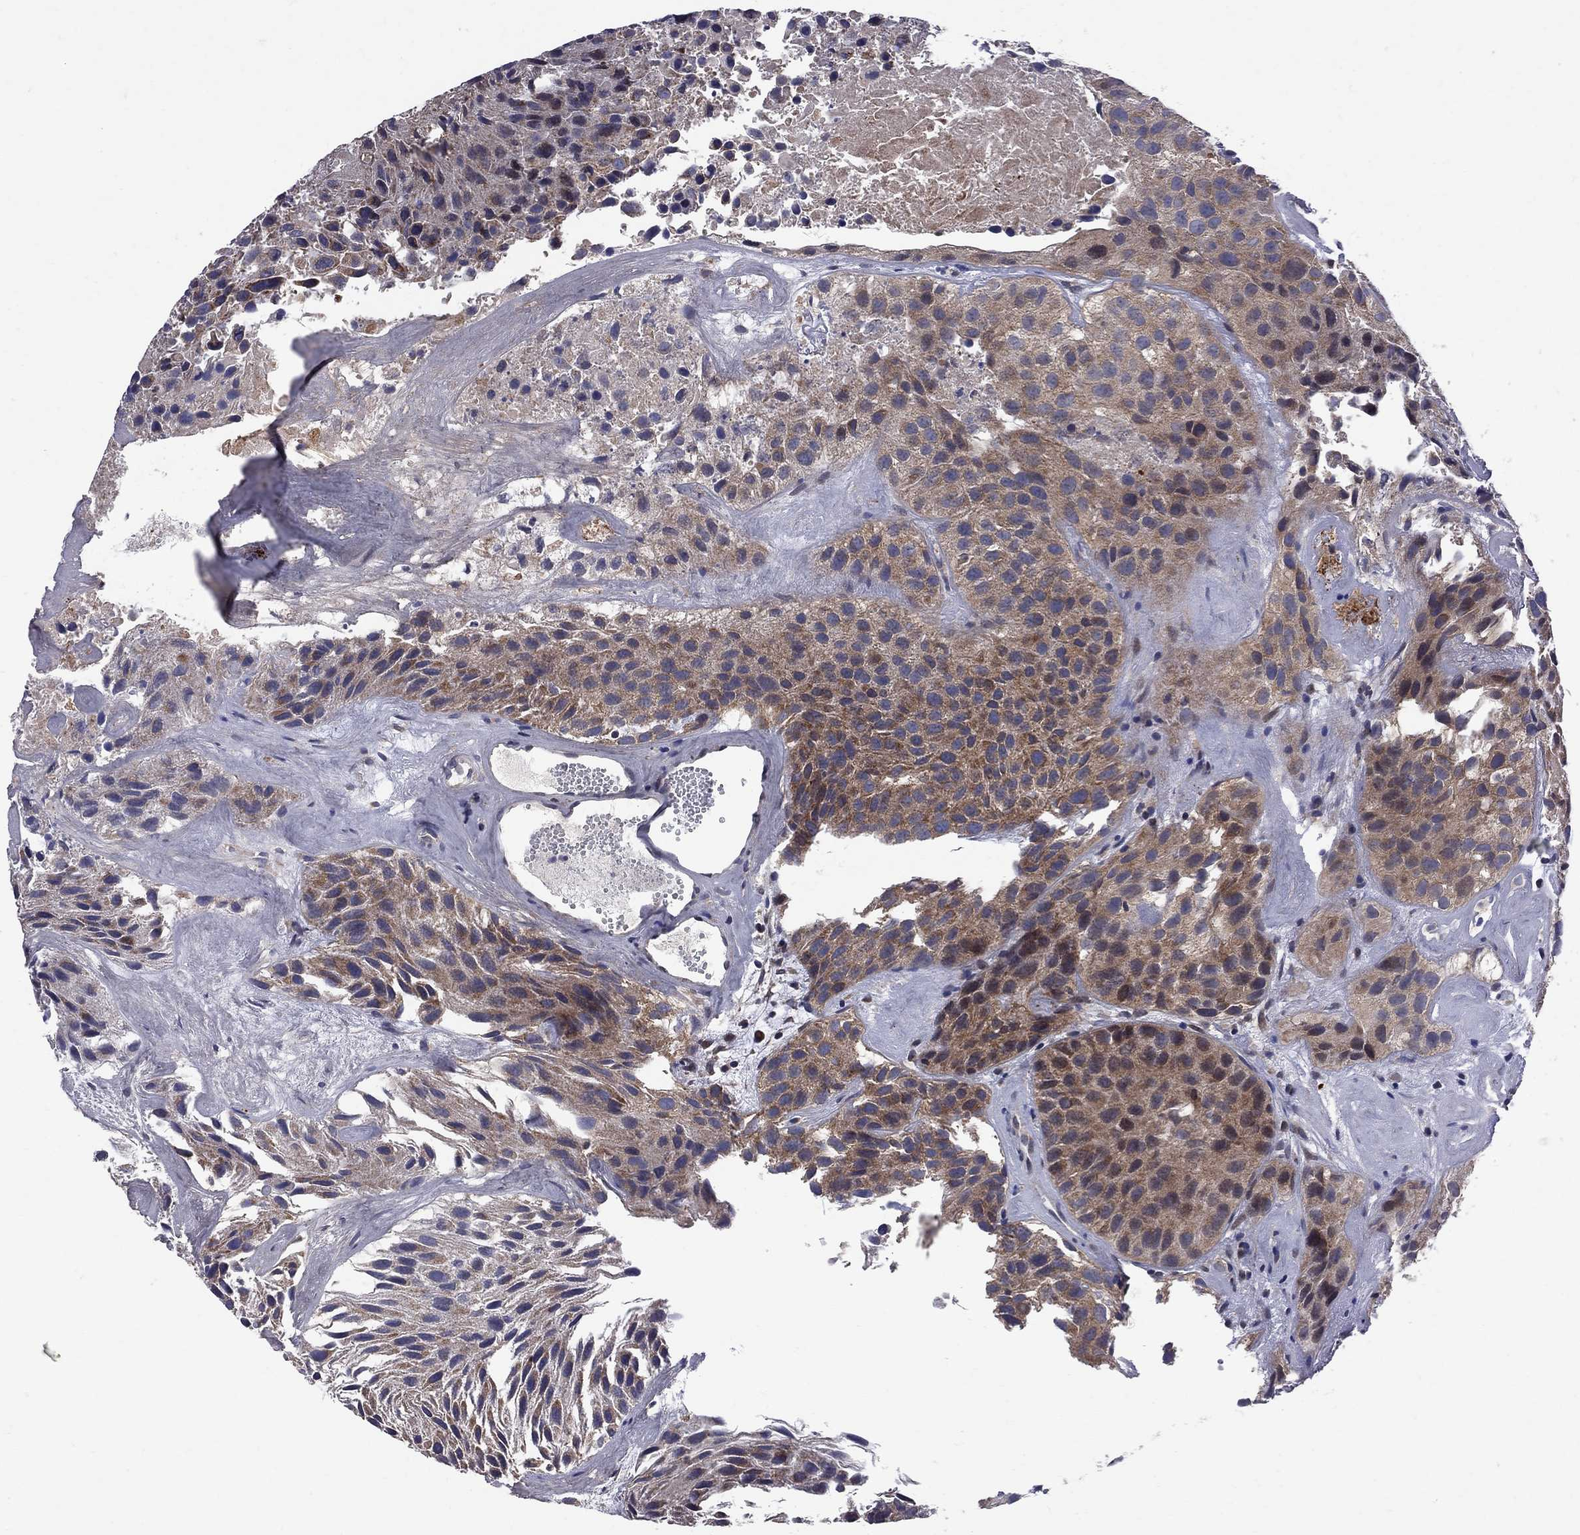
{"staining": {"intensity": "moderate", "quantity": "25%-75%", "location": "cytoplasmic/membranous"}, "tissue": "urothelial cancer", "cell_type": "Tumor cells", "image_type": "cancer", "snomed": [{"axis": "morphology", "description": "Urothelial carcinoma, Low grade"}, {"axis": "topography", "description": "Urinary bladder"}], "caption": "Low-grade urothelial carcinoma tissue displays moderate cytoplasmic/membranous positivity in approximately 25%-75% of tumor cells", "gene": "CNOT11", "patient": {"sex": "female", "age": 87}}